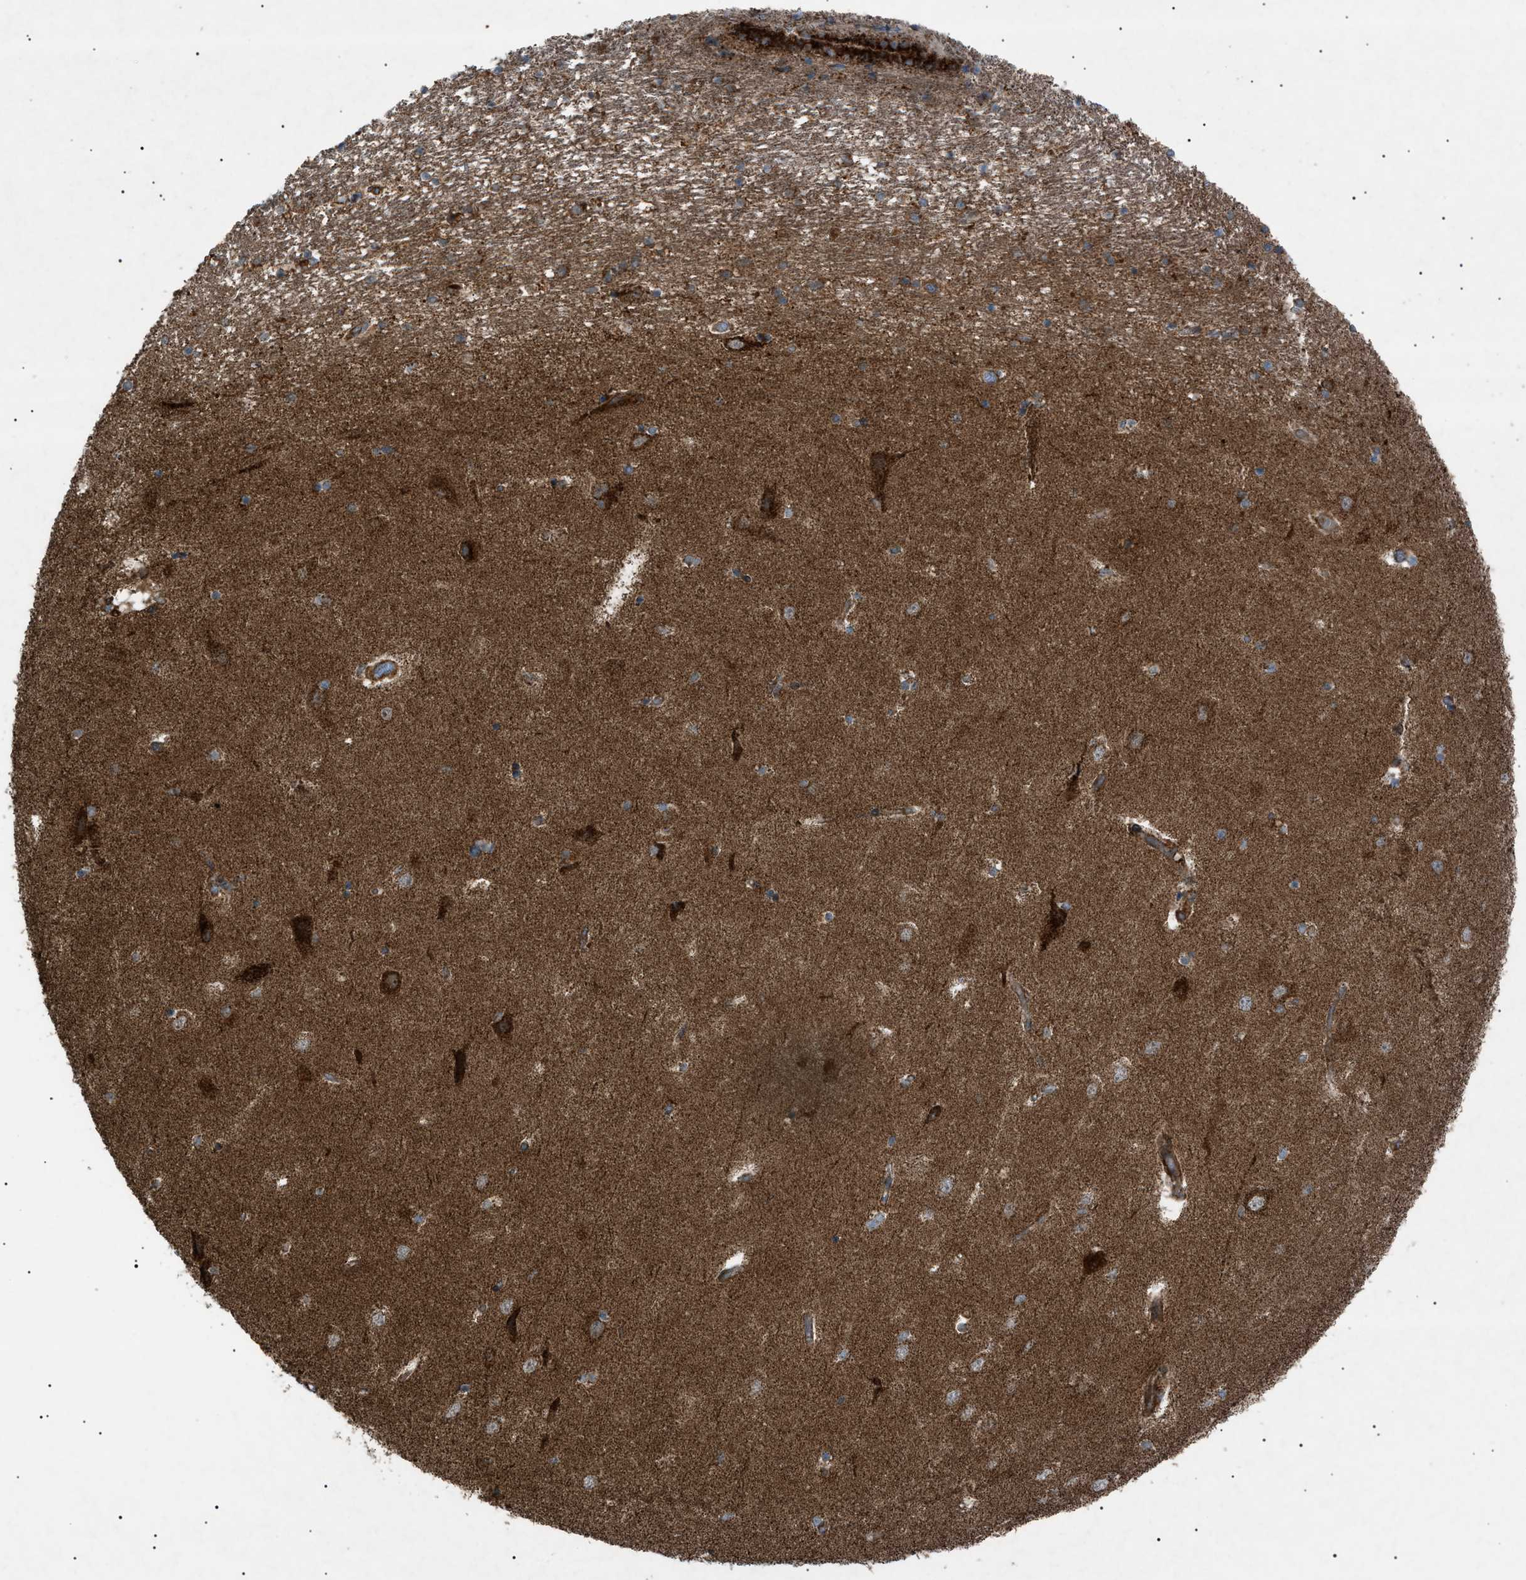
{"staining": {"intensity": "moderate", "quantity": ">75%", "location": "cytoplasmic/membranous"}, "tissue": "hippocampus", "cell_type": "Glial cells", "image_type": "normal", "snomed": [{"axis": "morphology", "description": "Normal tissue, NOS"}, {"axis": "topography", "description": "Hippocampus"}], "caption": "Hippocampus stained for a protein (brown) exhibits moderate cytoplasmic/membranous positive staining in about >75% of glial cells.", "gene": "C1GALT1C1", "patient": {"sex": "female", "age": 54}}